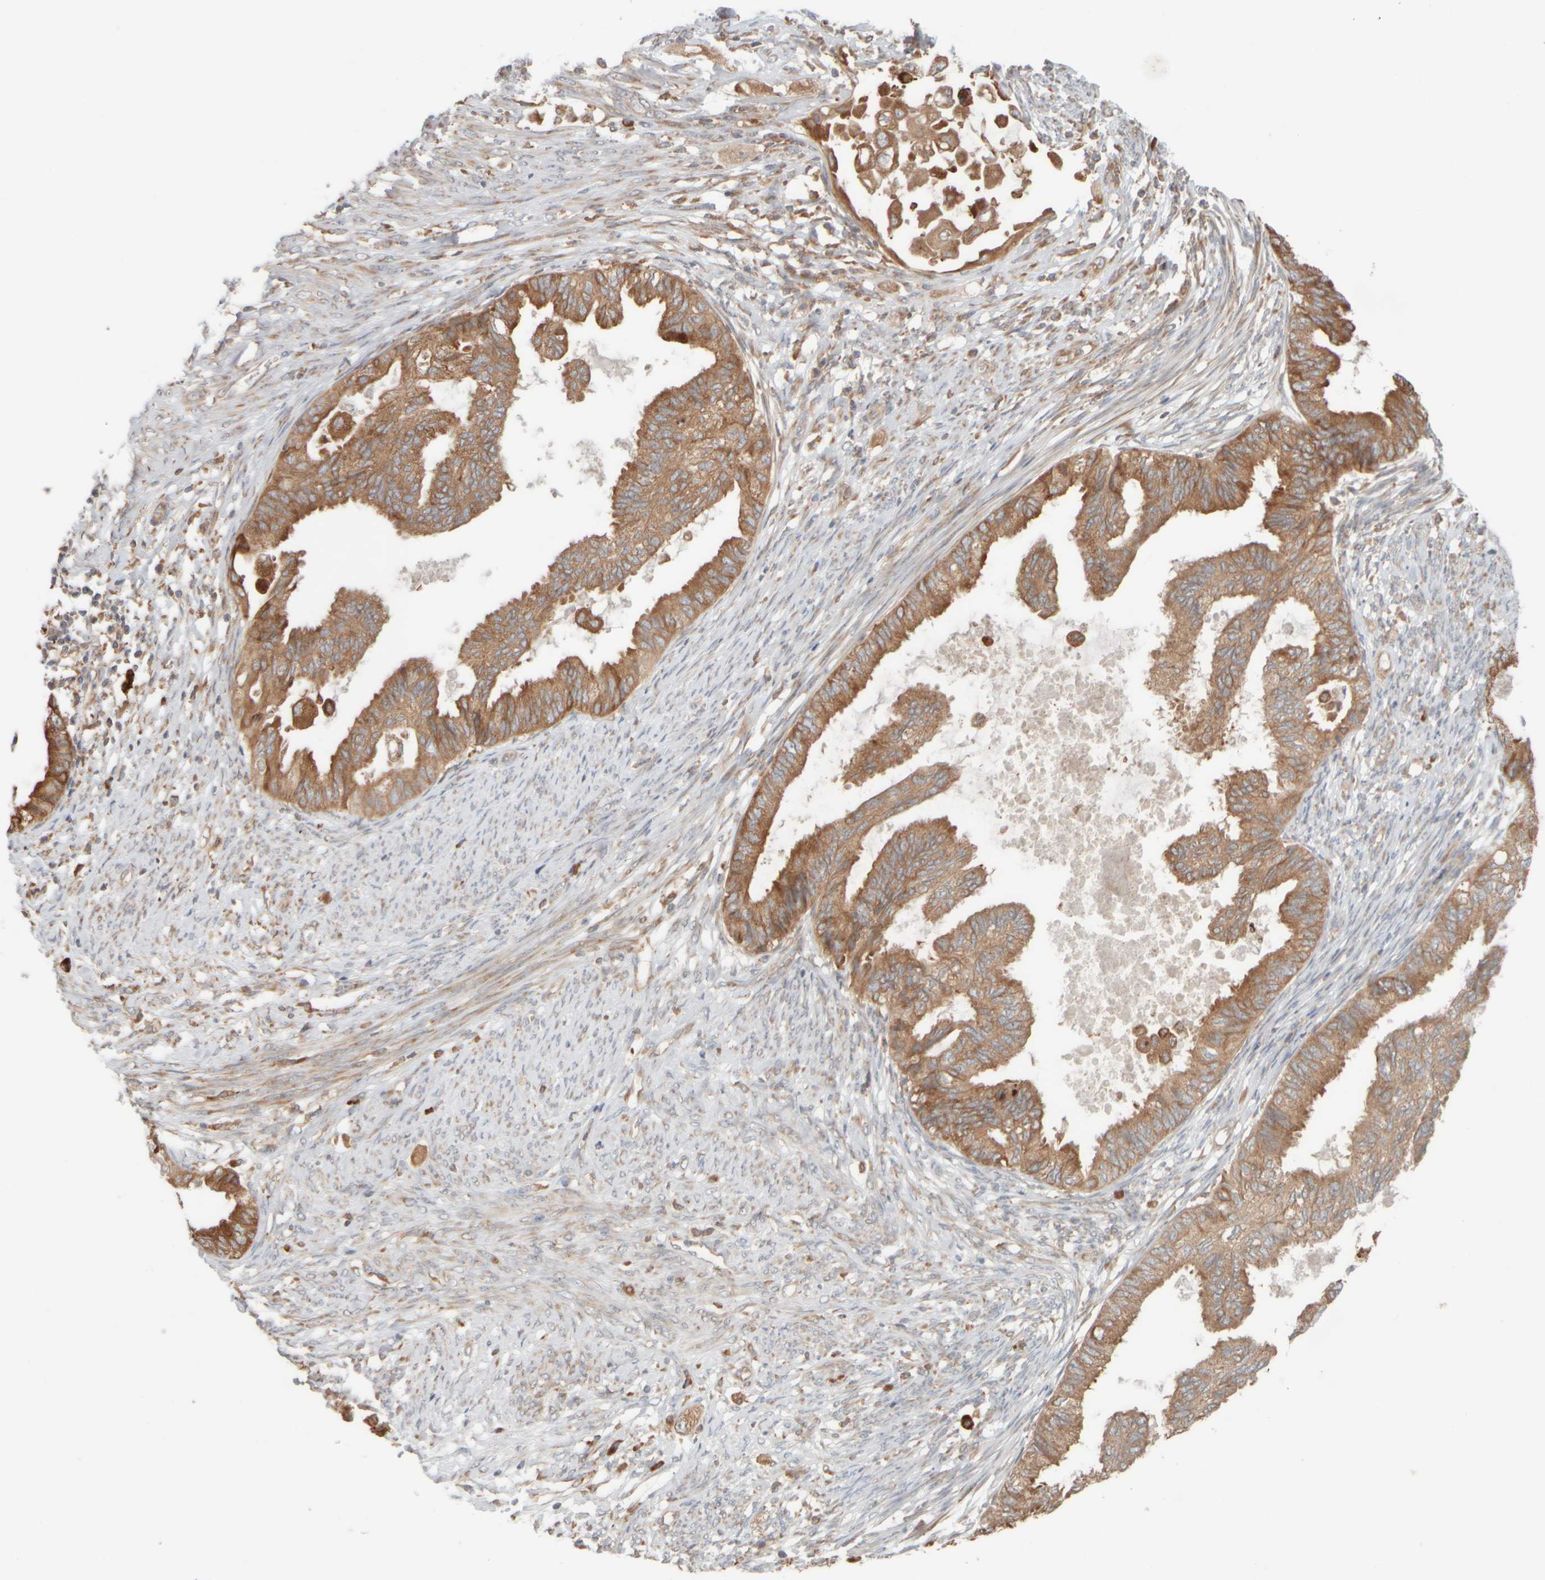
{"staining": {"intensity": "moderate", "quantity": ">75%", "location": "cytoplasmic/membranous"}, "tissue": "cervical cancer", "cell_type": "Tumor cells", "image_type": "cancer", "snomed": [{"axis": "morphology", "description": "Normal tissue, NOS"}, {"axis": "morphology", "description": "Adenocarcinoma, NOS"}, {"axis": "topography", "description": "Cervix"}, {"axis": "topography", "description": "Endometrium"}], "caption": "A high-resolution photomicrograph shows immunohistochemistry (IHC) staining of cervical cancer (adenocarcinoma), which reveals moderate cytoplasmic/membranous expression in about >75% of tumor cells. The staining is performed using DAB brown chromogen to label protein expression. The nuclei are counter-stained blue using hematoxylin.", "gene": "EIF2B3", "patient": {"sex": "female", "age": 86}}